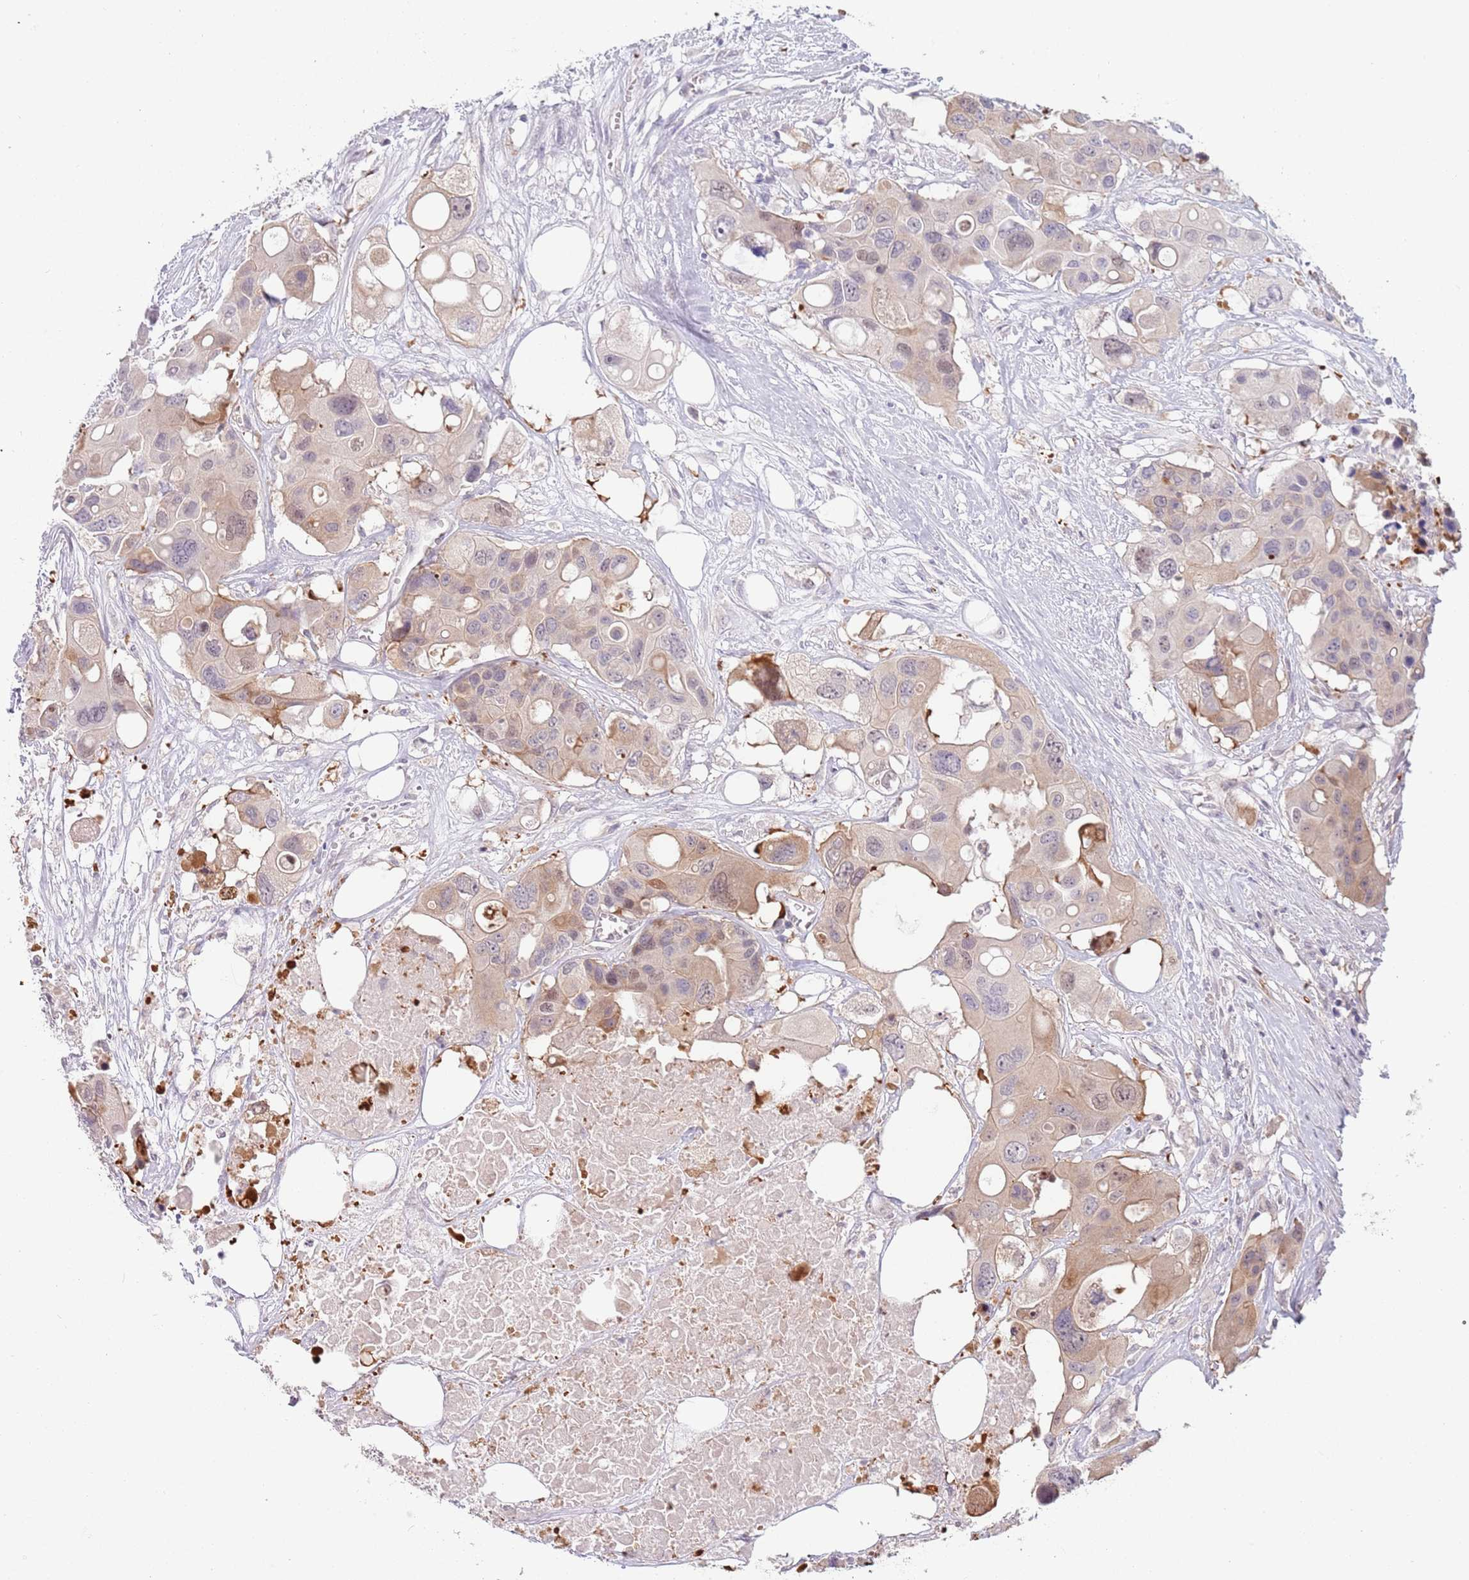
{"staining": {"intensity": "moderate", "quantity": "<25%", "location": "cytoplasmic/membranous,nuclear"}, "tissue": "colorectal cancer", "cell_type": "Tumor cells", "image_type": "cancer", "snomed": [{"axis": "morphology", "description": "Adenocarcinoma, NOS"}, {"axis": "topography", "description": "Colon"}], "caption": "Brown immunohistochemical staining in colorectal adenocarcinoma exhibits moderate cytoplasmic/membranous and nuclear positivity in about <25% of tumor cells. (Brightfield microscopy of DAB IHC at high magnification).", "gene": "LDHD", "patient": {"sex": "male", "age": 77}}